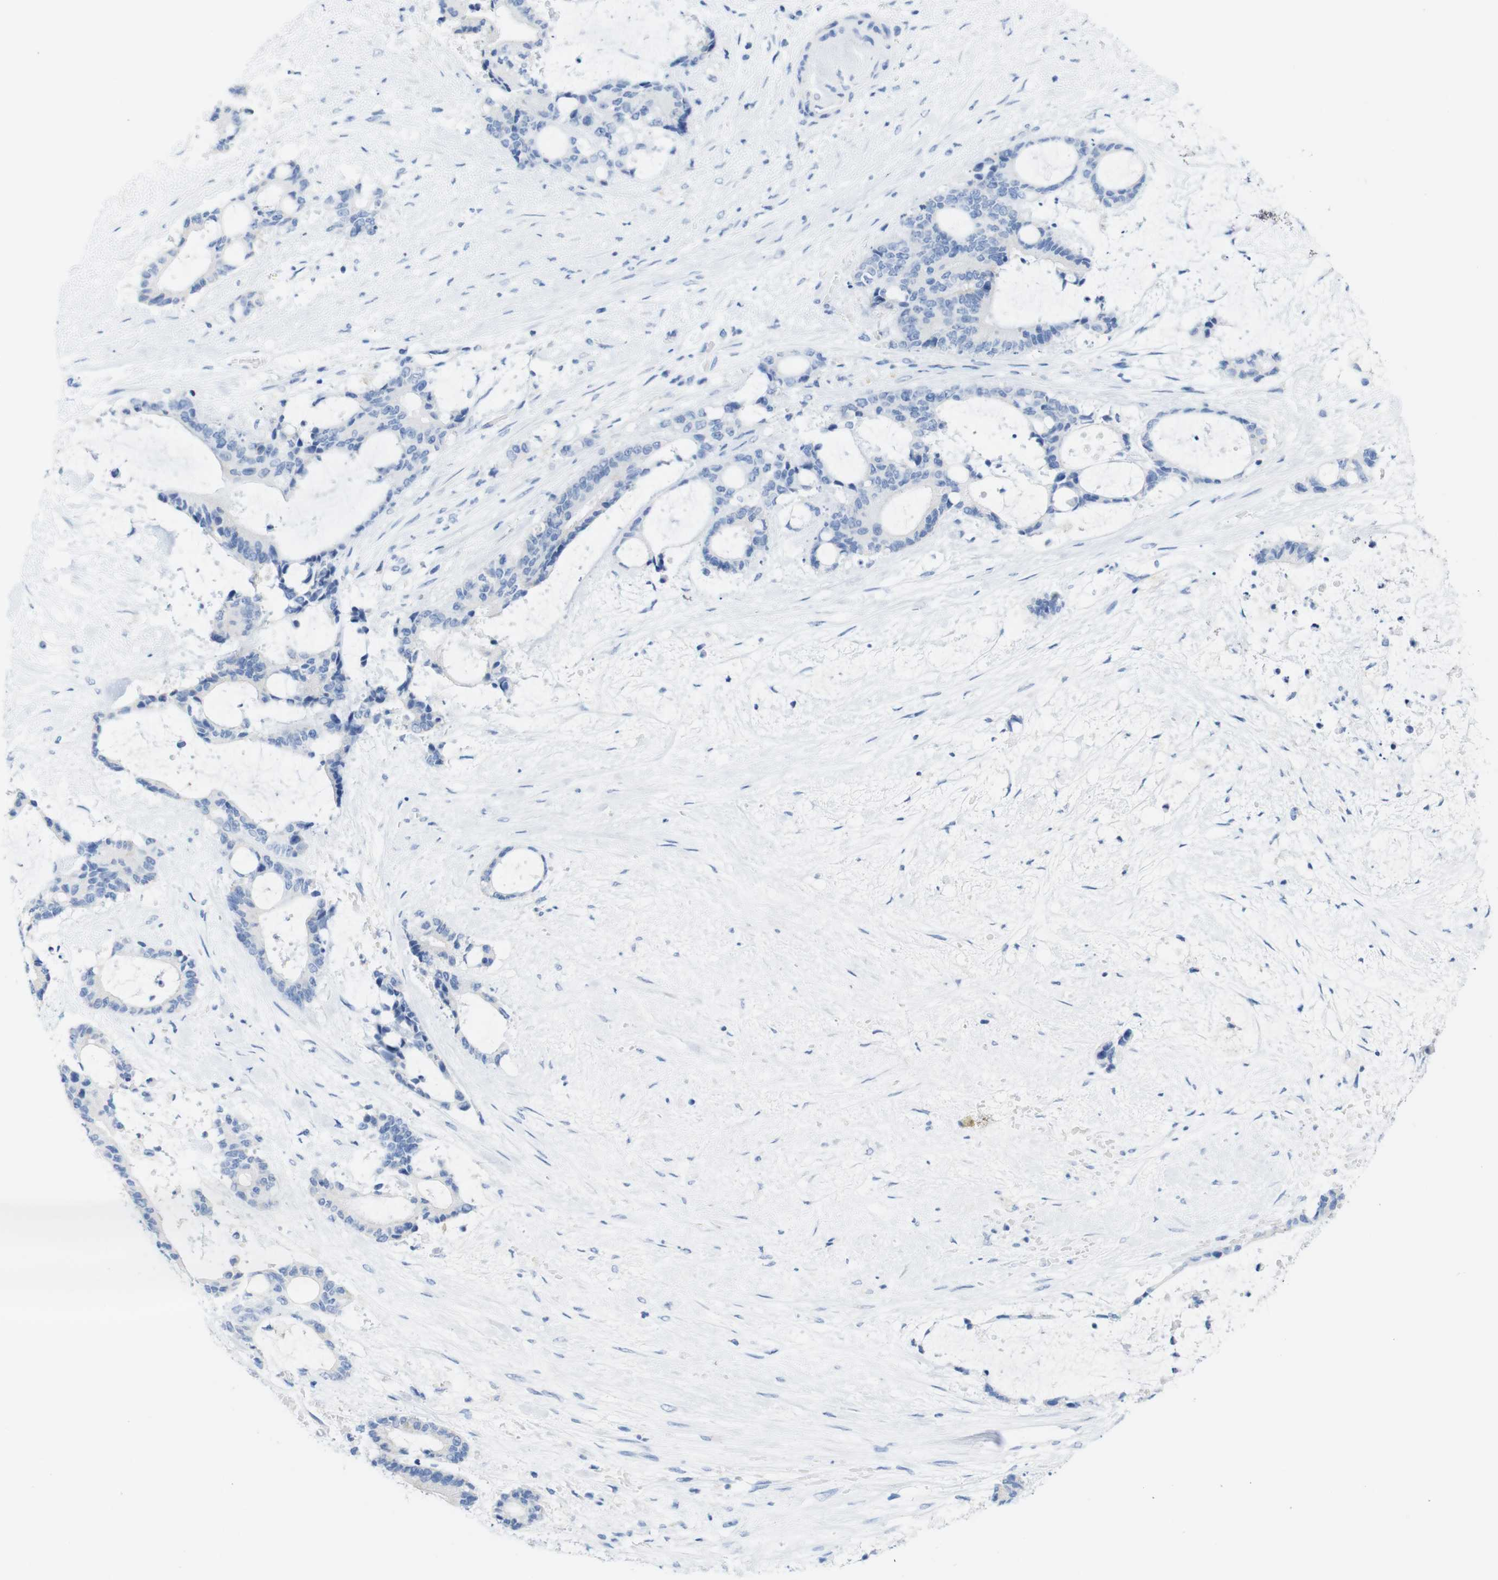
{"staining": {"intensity": "negative", "quantity": "none", "location": "none"}, "tissue": "liver cancer", "cell_type": "Tumor cells", "image_type": "cancer", "snomed": [{"axis": "morphology", "description": "Normal tissue, NOS"}, {"axis": "morphology", "description": "Cholangiocarcinoma"}, {"axis": "topography", "description": "Liver"}, {"axis": "topography", "description": "Peripheral nerve tissue"}], "caption": "This is a histopathology image of IHC staining of cholangiocarcinoma (liver), which shows no expression in tumor cells.", "gene": "LAG3", "patient": {"sex": "female", "age": 73}}